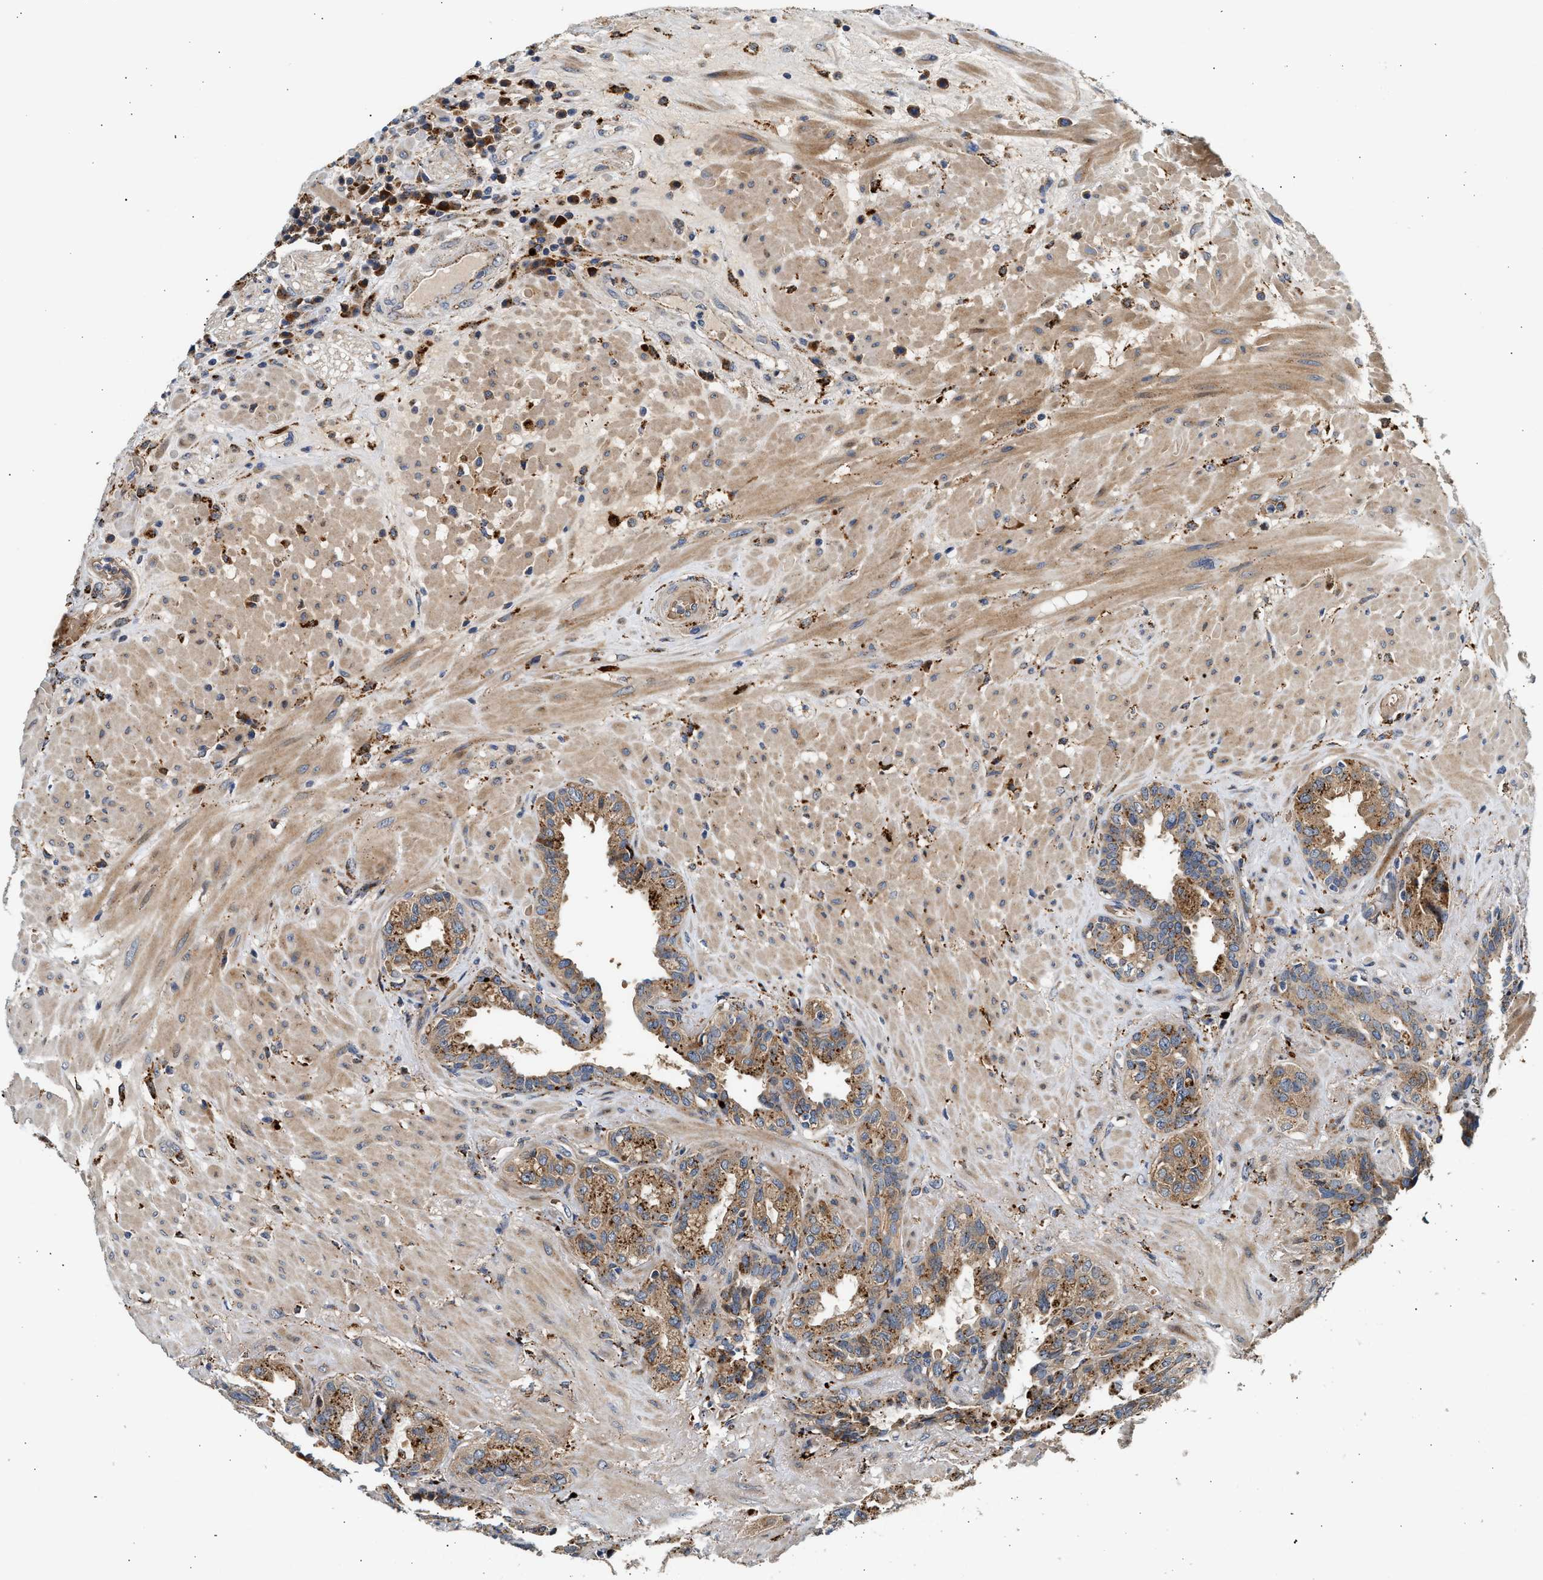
{"staining": {"intensity": "moderate", "quantity": ">75%", "location": "cytoplasmic/membranous"}, "tissue": "seminal vesicle", "cell_type": "Glandular cells", "image_type": "normal", "snomed": [{"axis": "morphology", "description": "Normal tissue, NOS"}, {"axis": "topography", "description": "Seminal veicle"}], "caption": "Moderate cytoplasmic/membranous positivity for a protein is seen in approximately >75% of glandular cells of normal seminal vesicle using IHC.", "gene": "PLD3", "patient": {"sex": "male", "age": 61}}